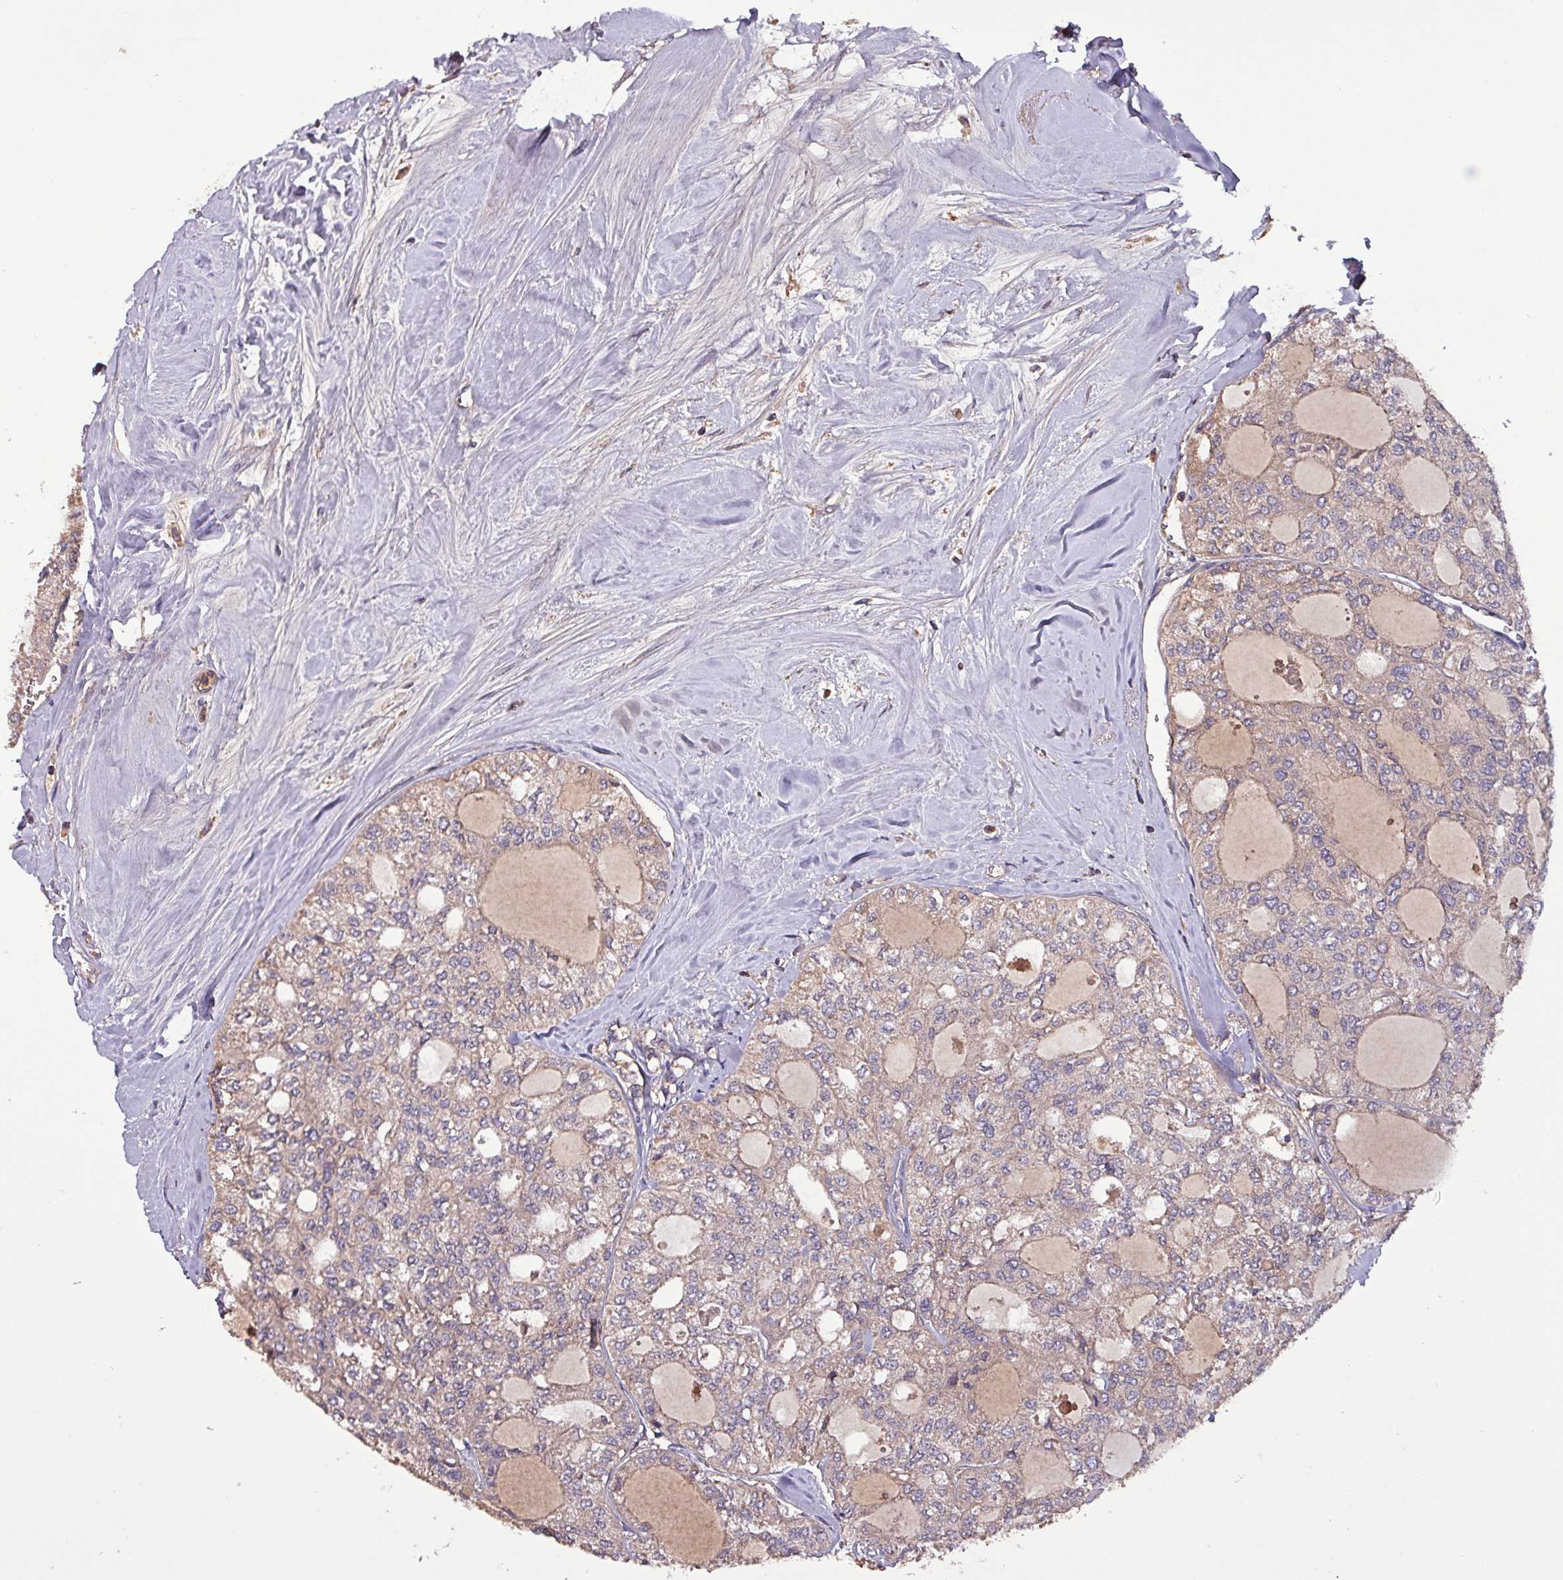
{"staining": {"intensity": "negative", "quantity": "none", "location": "none"}, "tissue": "thyroid cancer", "cell_type": "Tumor cells", "image_type": "cancer", "snomed": [{"axis": "morphology", "description": "Follicular adenoma carcinoma, NOS"}, {"axis": "topography", "description": "Thyroid gland"}], "caption": "A photomicrograph of thyroid follicular adenoma carcinoma stained for a protein exhibits no brown staining in tumor cells.", "gene": "PAFAH1B2", "patient": {"sex": "male", "age": 75}}